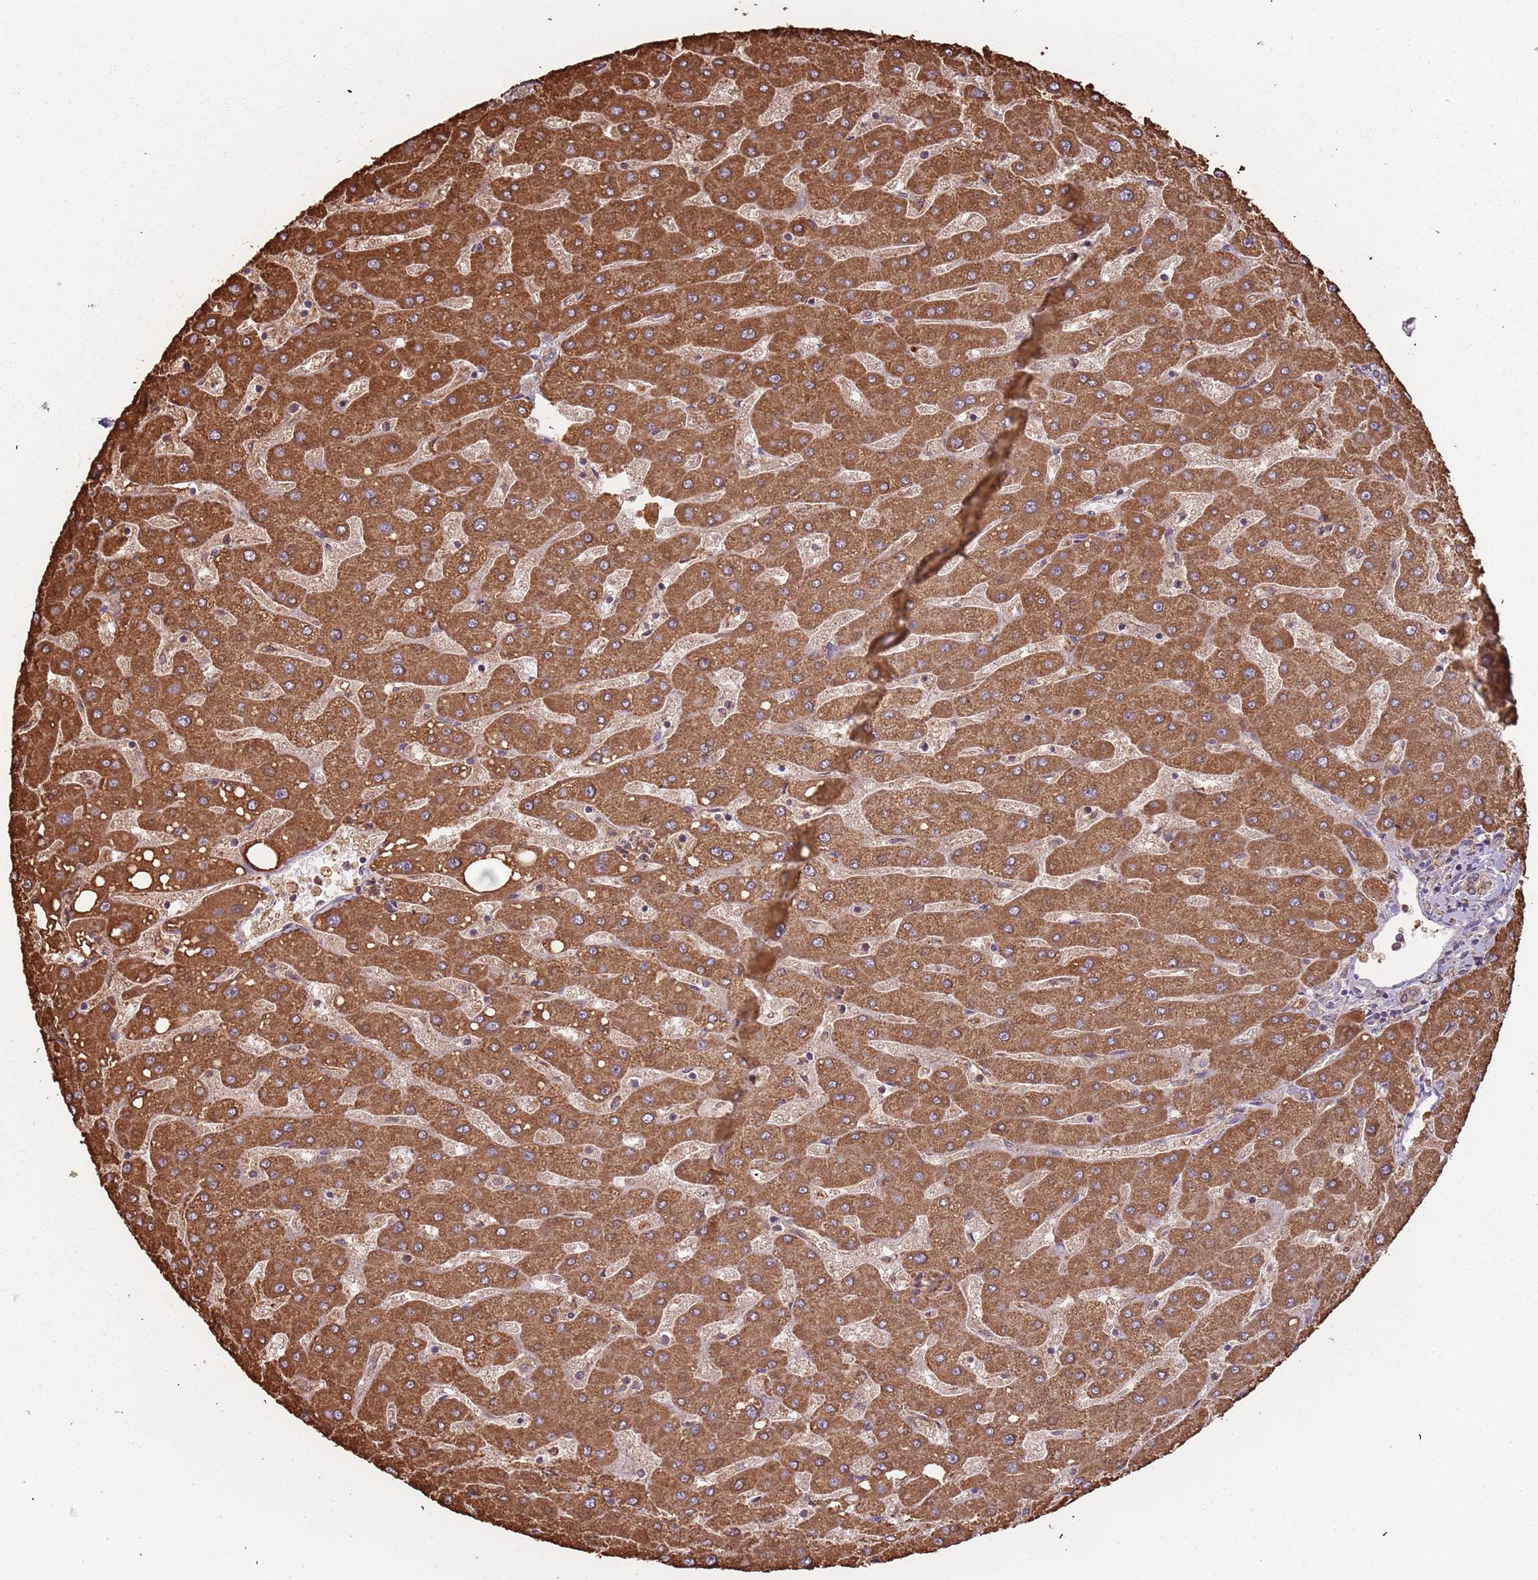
{"staining": {"intensity": "moderate", "quantity": ">75%", "location": "cytoplasmic/membranous"}, "tissue": "liver", "cell_type": "Cholangiocytes", "image_type": "normal", "snomed": [{"axis": "morphology", "description": "Normal tissue, NOS"}, {"axis": "topography", "description": "Liver"}], "caption": "Immunohistochemical staining of normal liver reveals >75% levels of moderate cytoplasmic/membranous protein expression in approximately >75% of cholangiocytes.", "gene": "ATOSB", "patient": {"sex": "male", "age": 67}}